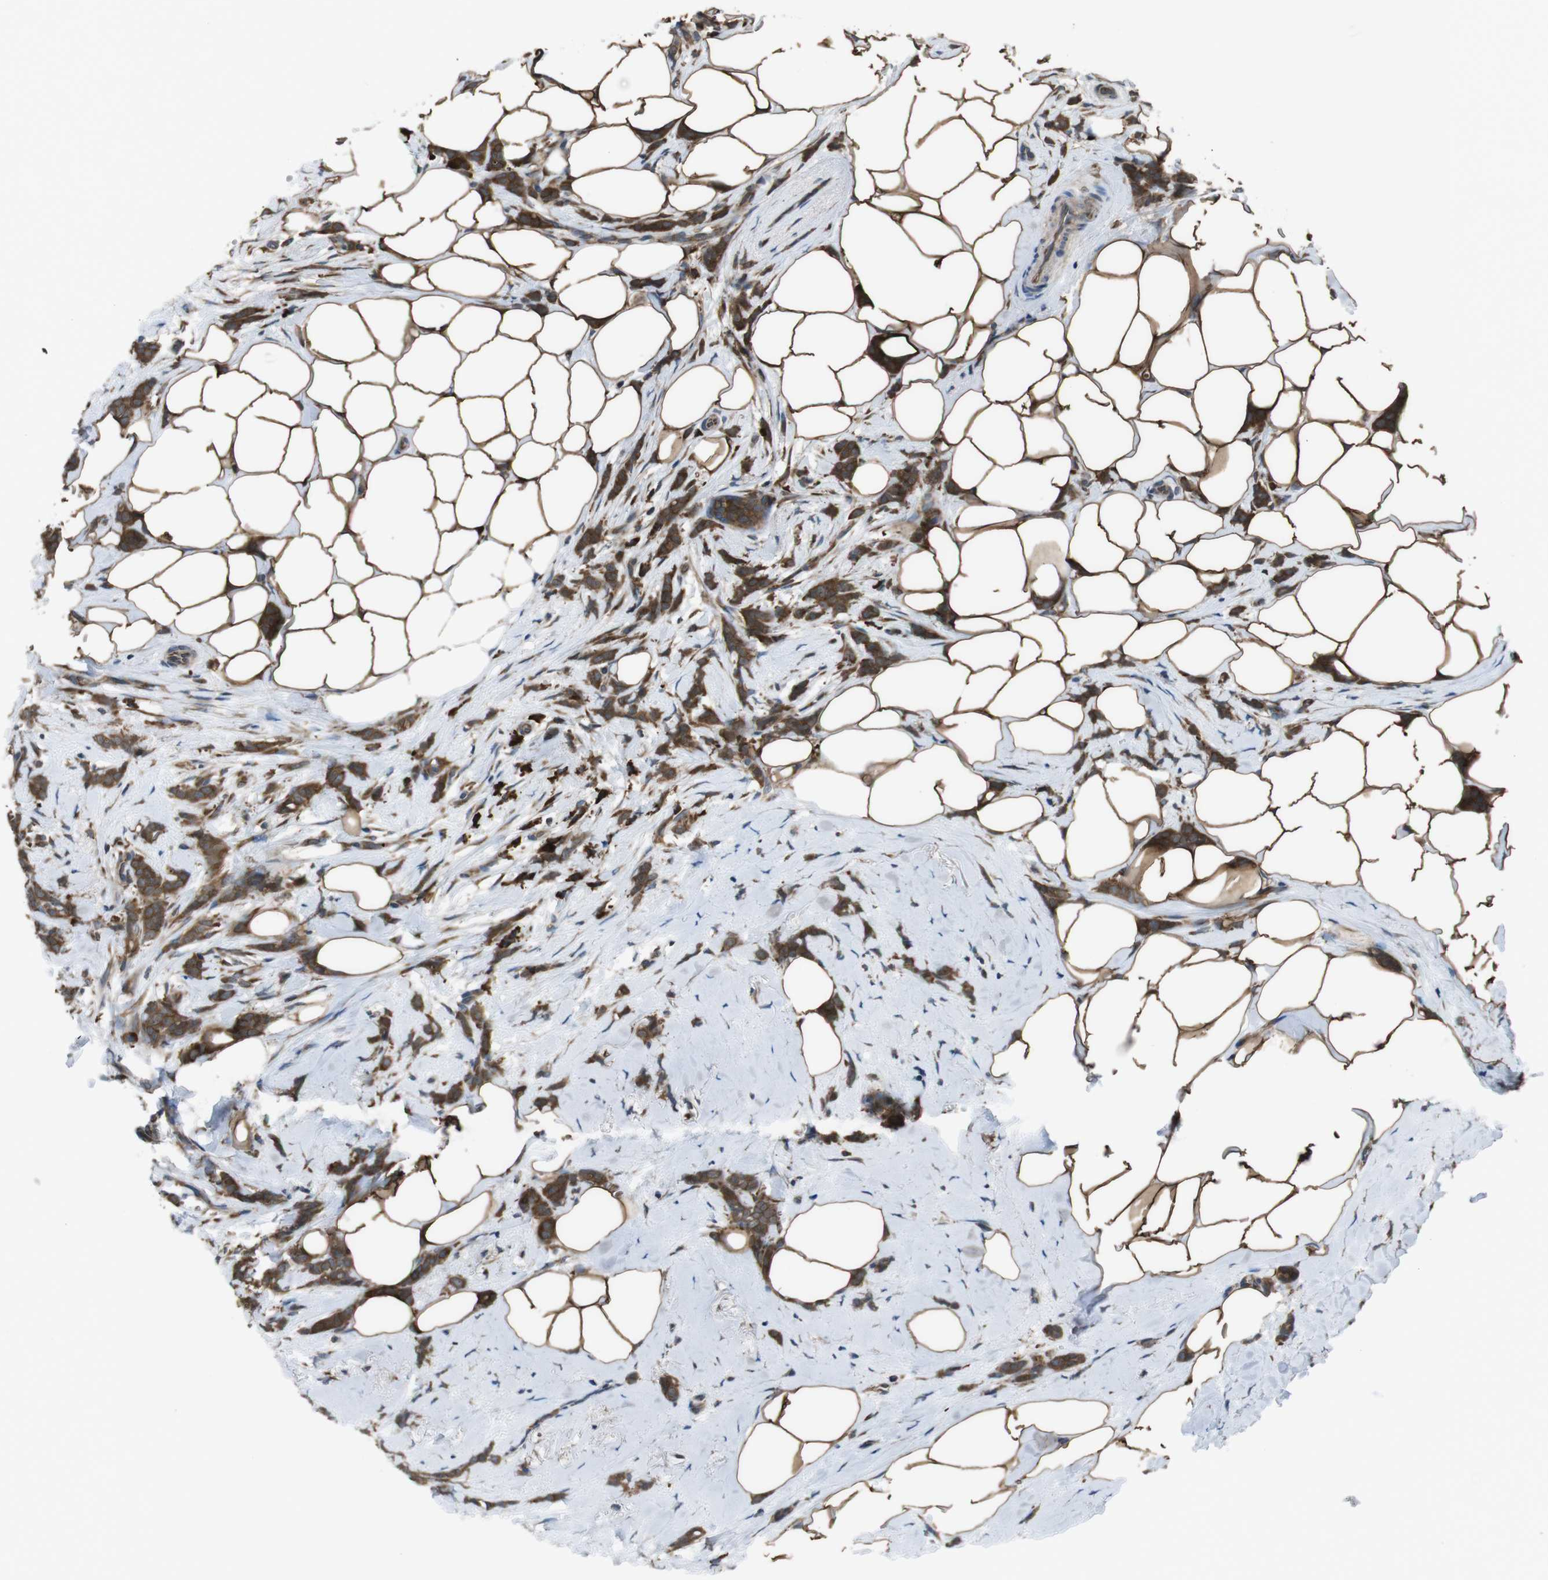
{"staining": {"intensity": "moderate", "quantity": ">75%", "location": "cytoplasmic/membranous"}, "tissue": "breast cancer", "cell_type": "Tumor cells", "image_type": "cancer", "snomed": [{"axis": "morphology", "description": "Lobular carcinoma, in situ"}, {"axis": "morphology", "description": "Lobular carcinoma"}, {"axis": "topography", "description": "Breast"}], "caption": "Protein staining of lobular carcinoma (breast) tissue demonstrates moderate cytoplasmic/membranous staining in about >75% of tumor cells.", "gene": "SSR3", "patient": {"sex": "female", "age": 41}}